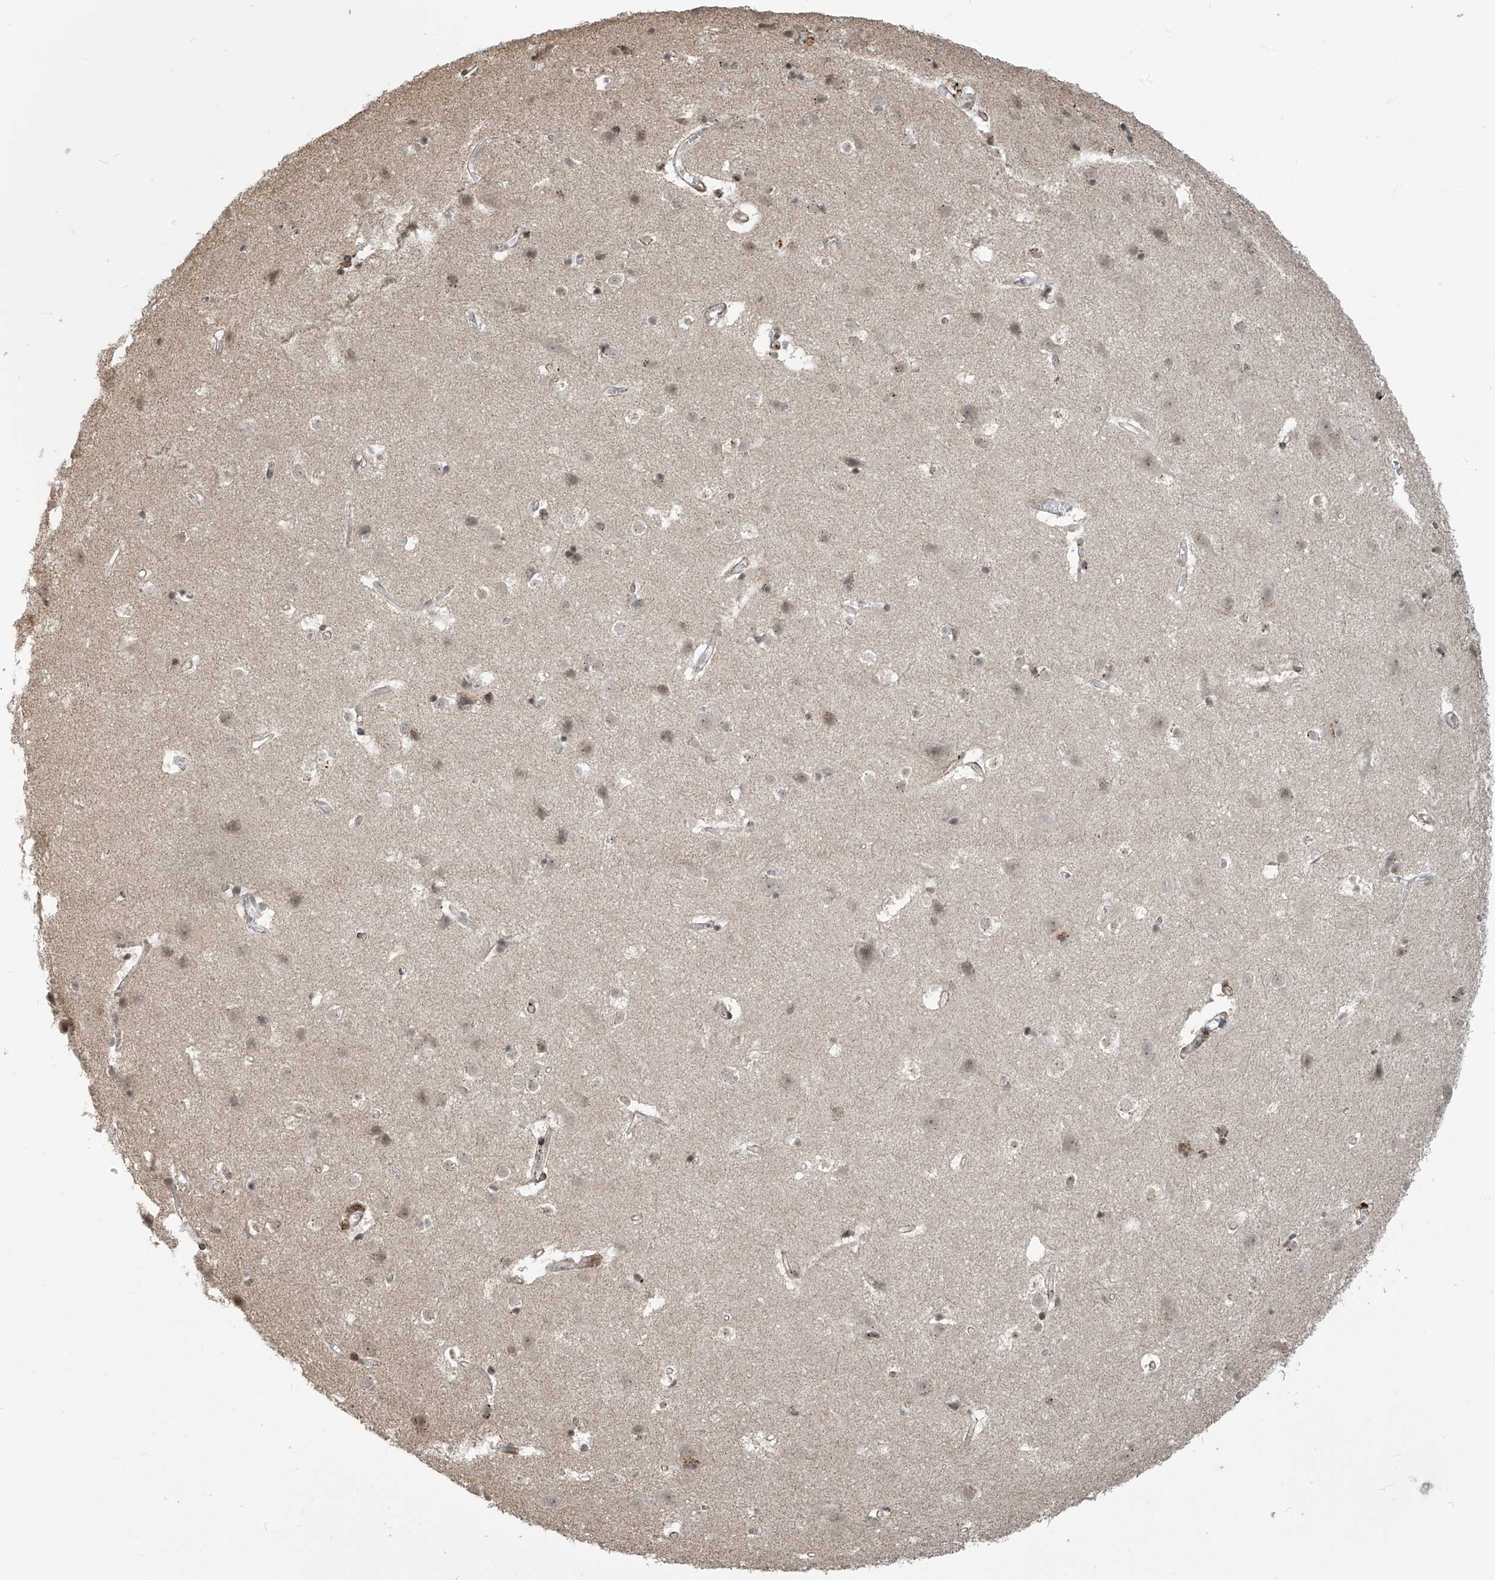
{"staining": {"intensity": "weak", "quantity": "25%-75%", "location": "cytoplasmic/membranous"}, "tissue": "cerebral cortex", "cell_type": "Endothelial cells", "image_type": "normal", "snomed": [{"axis": "morphology", "description": "Normal tissue, NOS"}, {"axis": "topography", "description": "Cerebral cortex"}], "caption": "Human cerebral cortex stained with a brown dye shows weak cytoplasmic/membranous positive staining in about 25%-75% of endothelial cells.", "gene": "METAP1D", "patient": {"sex": "male", "age": 54}}